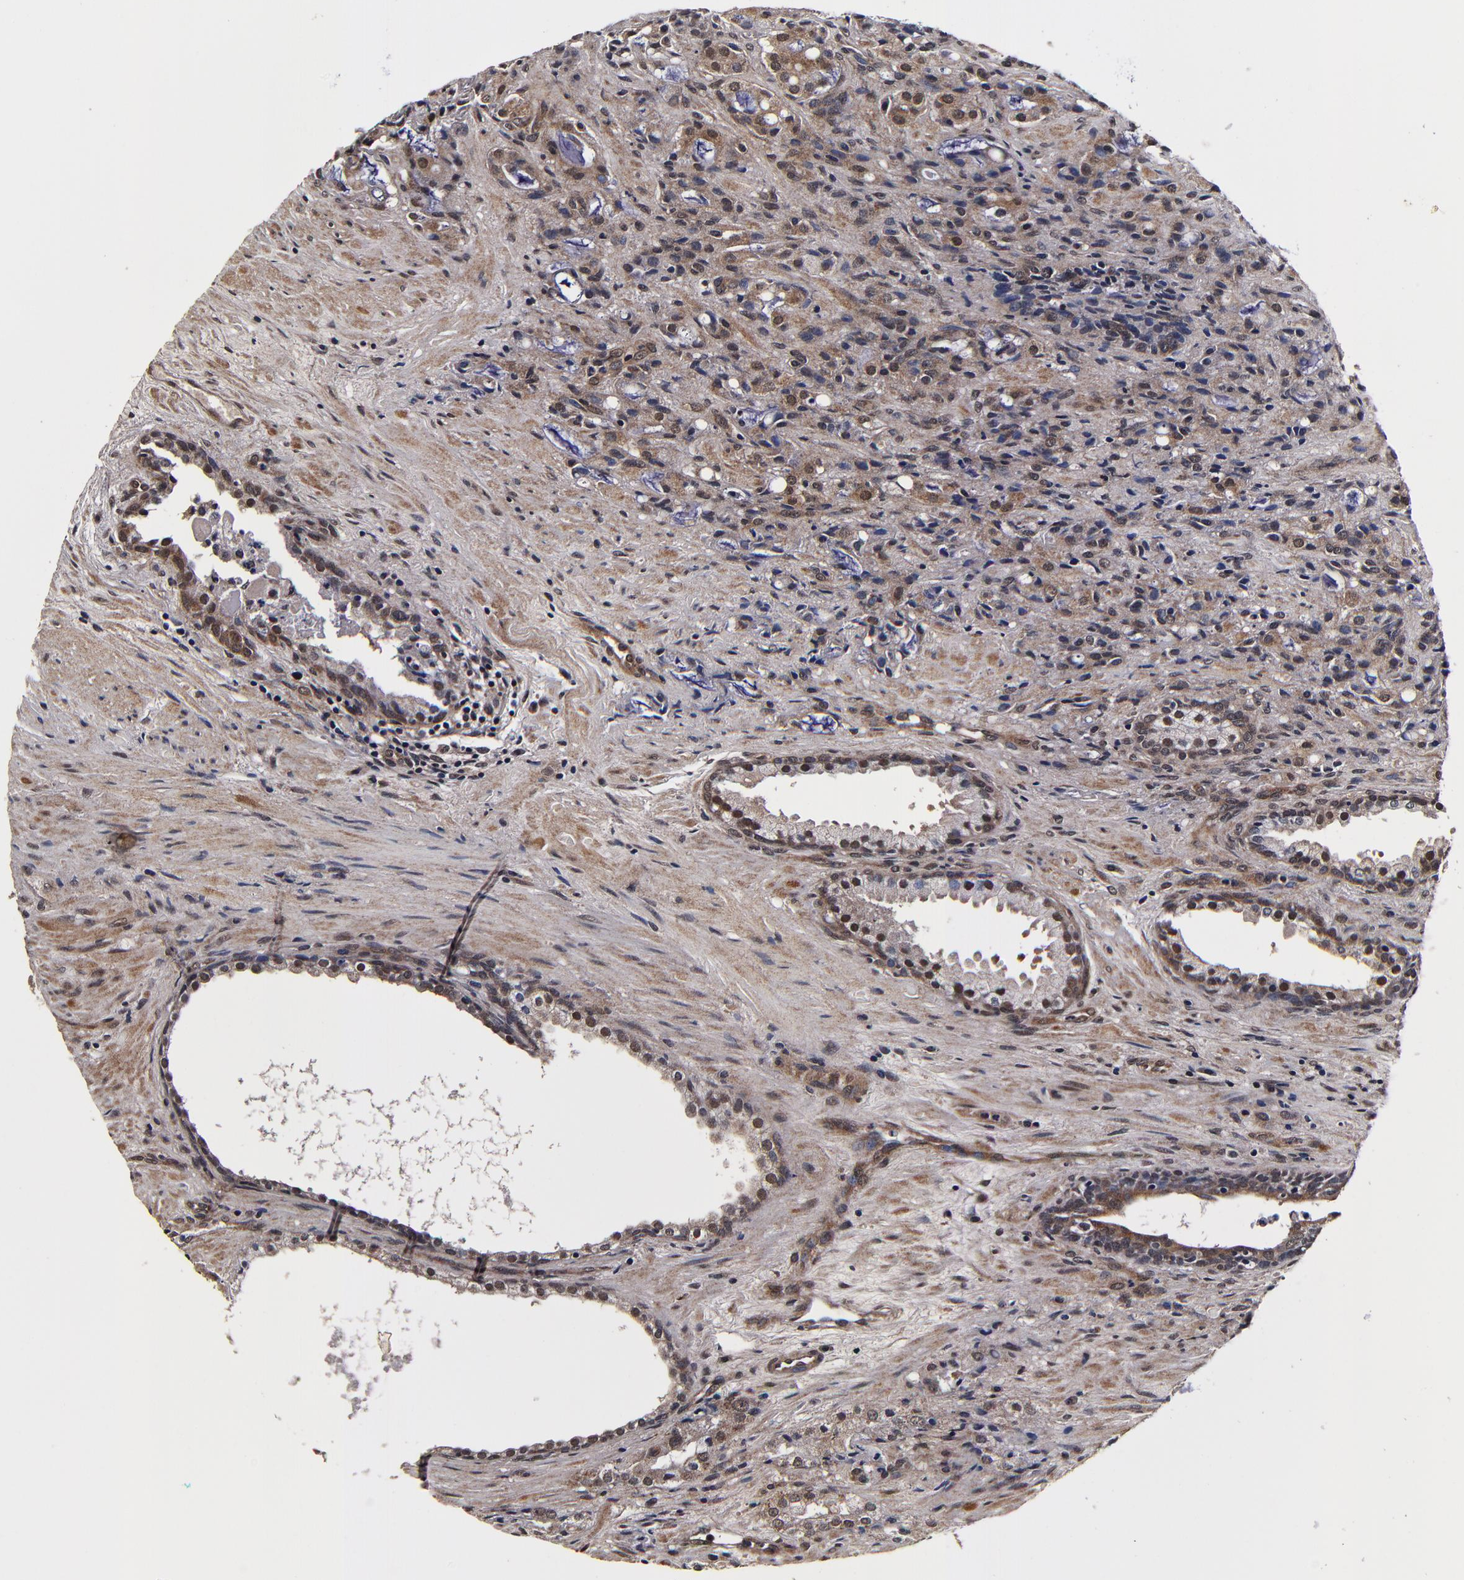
{"staining": {"intensity": "moderate", "quantity": ">75%", "location": "cytoplasmic/membranous,nuclear"}, "tissue": "prostate cancer", "cell_type": "Tumor cells", "image_type": "cancer", "snomed": [{"axis": "morphology", "description": "Adenocarcinoma, High grade"}, {"axis": "topography", "description": "Prostate"}], "caption": "A brown stain shows moderate cytoplasmic/membranous and nuclear expression of a protein in prostate cancer (adenocarcinoma (high-grade)) tumor cells. The protein is stained brown, and the nuclei are stained in blue (DAB (3,3'-diaminobenzidine) IHC with brightfield microscopy, high magnification).", "gene": "MMP15", "patient": {"sex": "male", "age": 72}}